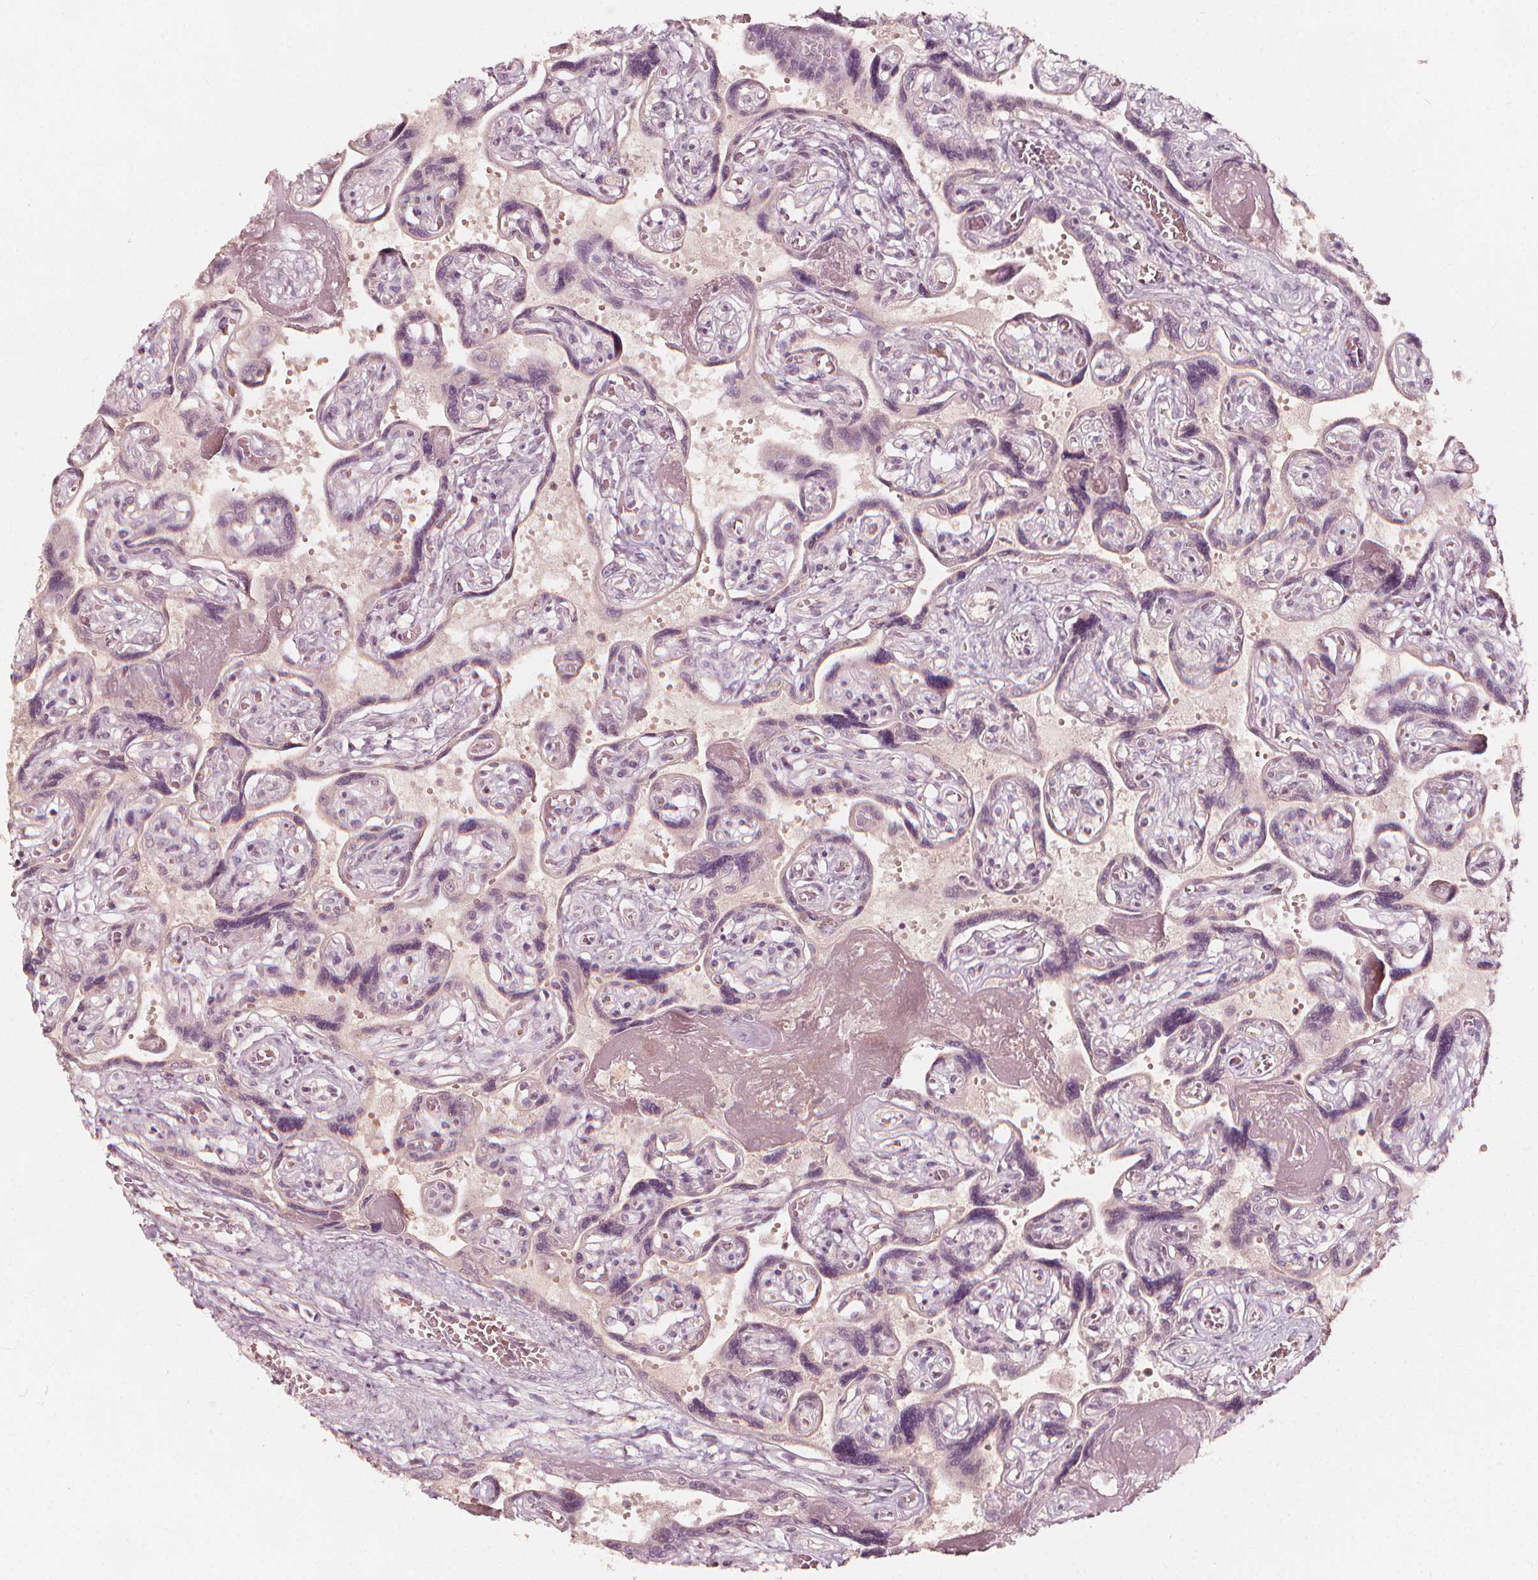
{"staining": {"intensity": "negative", "quantity": "none", "location": "none"}, "tissue": "placenta", "cell_type": "Decidual cells", "image_type": "normal", "snomed": [{"axis": "morphology", "description": "Normal tissue, NOS"}, {"axis": "topography", "description": "Placenta"}], "caption": "Decidual cells are negative for brown protein staining in normal placenta. (Stains: DAB (3,3'-diaminobenzidine) immunohistochemistry (IHC) with hematoxylin counter stain, Microscopy: brightfield microscopy at high magnification).", "gene": "NPC1L1", "patient": {"sex": "female", "age": 32}}